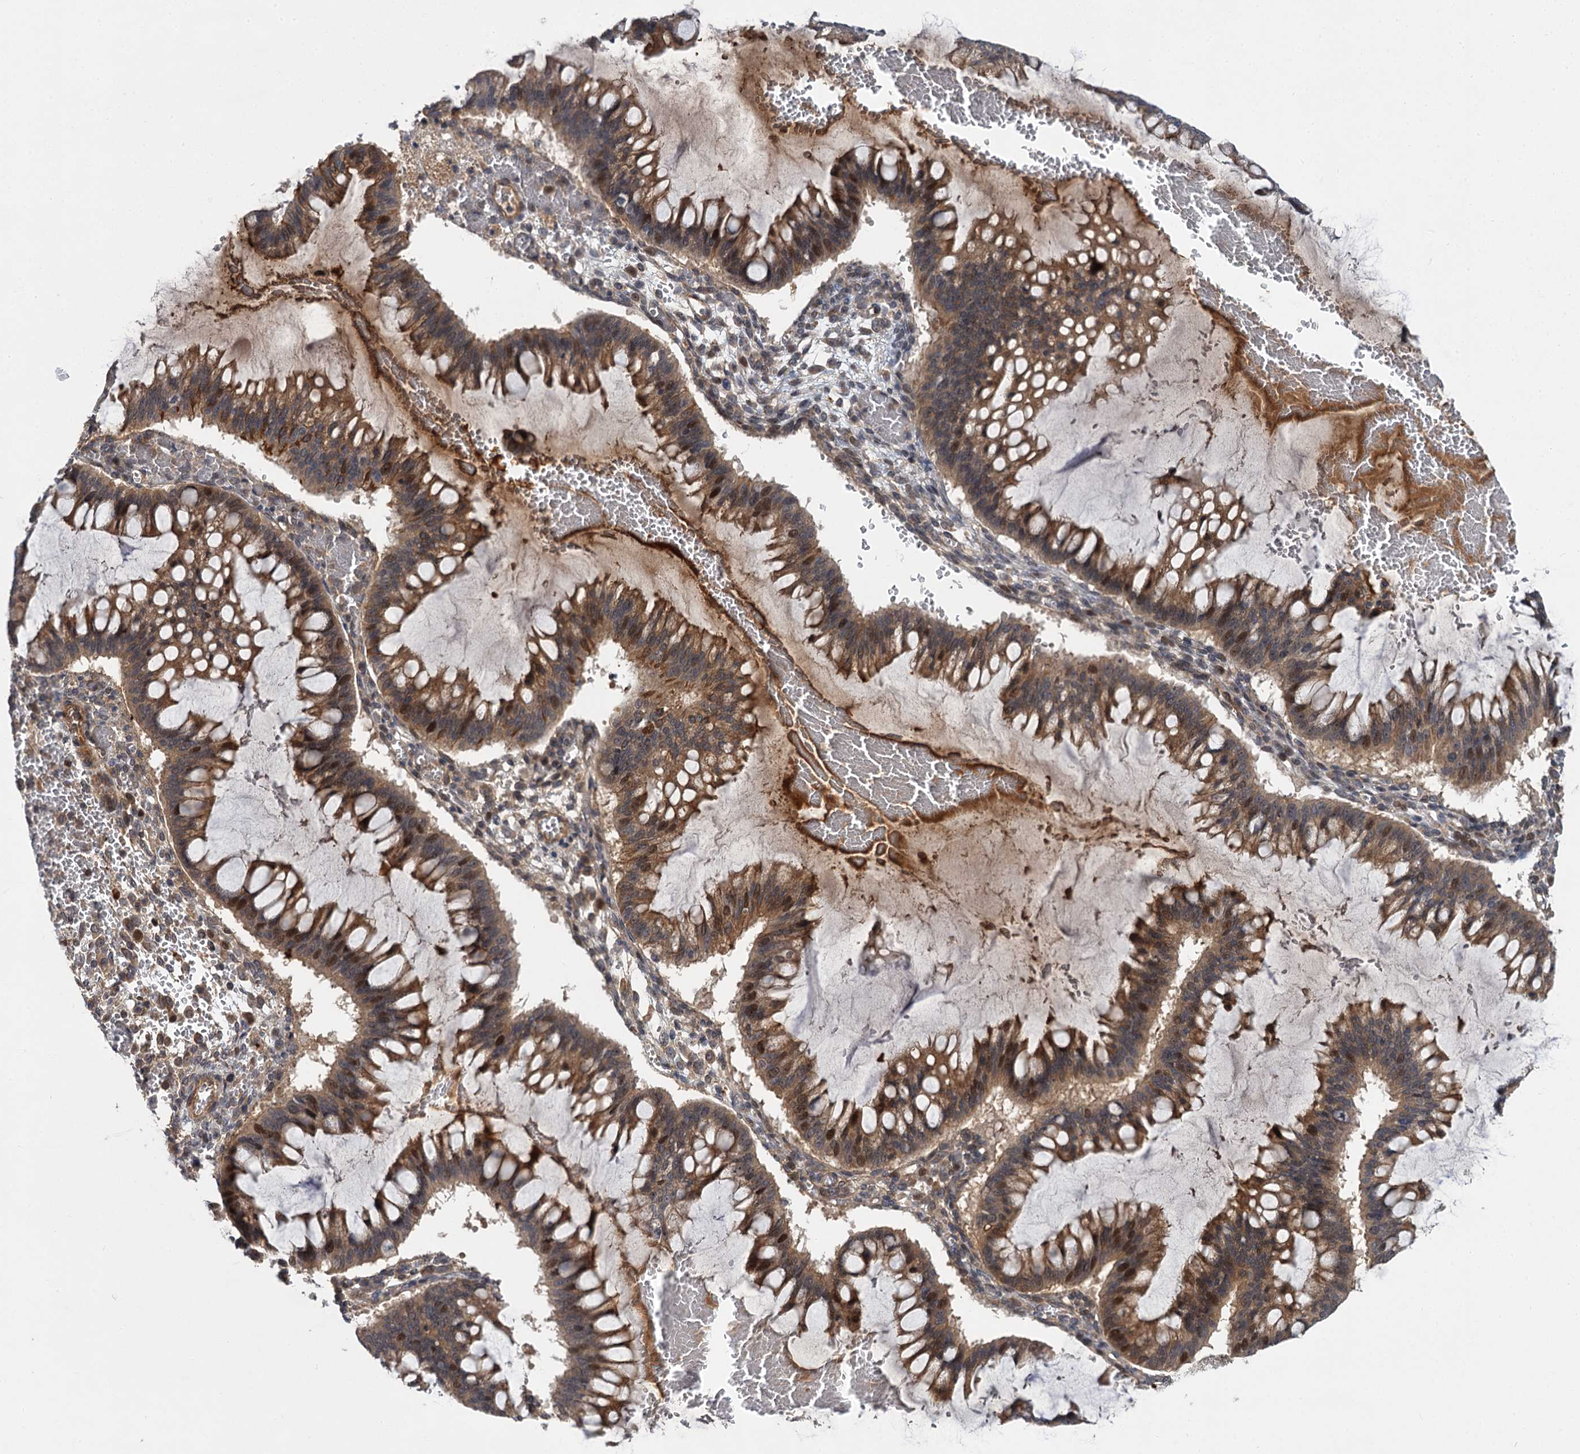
{"staining": {"intensity": "moderate", "quantity": "25%-75%", "location": "cytoplasmic/membranous,nuclear"}, "tissue": "ovarian cancer", "cell_type": "Tumor cells", "image_type": "cancer", "snomed": [{"axis": "morphology", "description": "Cystadenocarcinoma, mucinous, NOS"}, {"axis": "topography", "description": "Ovary"}], "caption": "Tumor cells show moderate cytoplasmic/membranous and nuclear expression in about 25%-75% of cells in ovarian cancer.", "gene": "ABLIM1", "patient": {"sex": "female", "age": 73}}